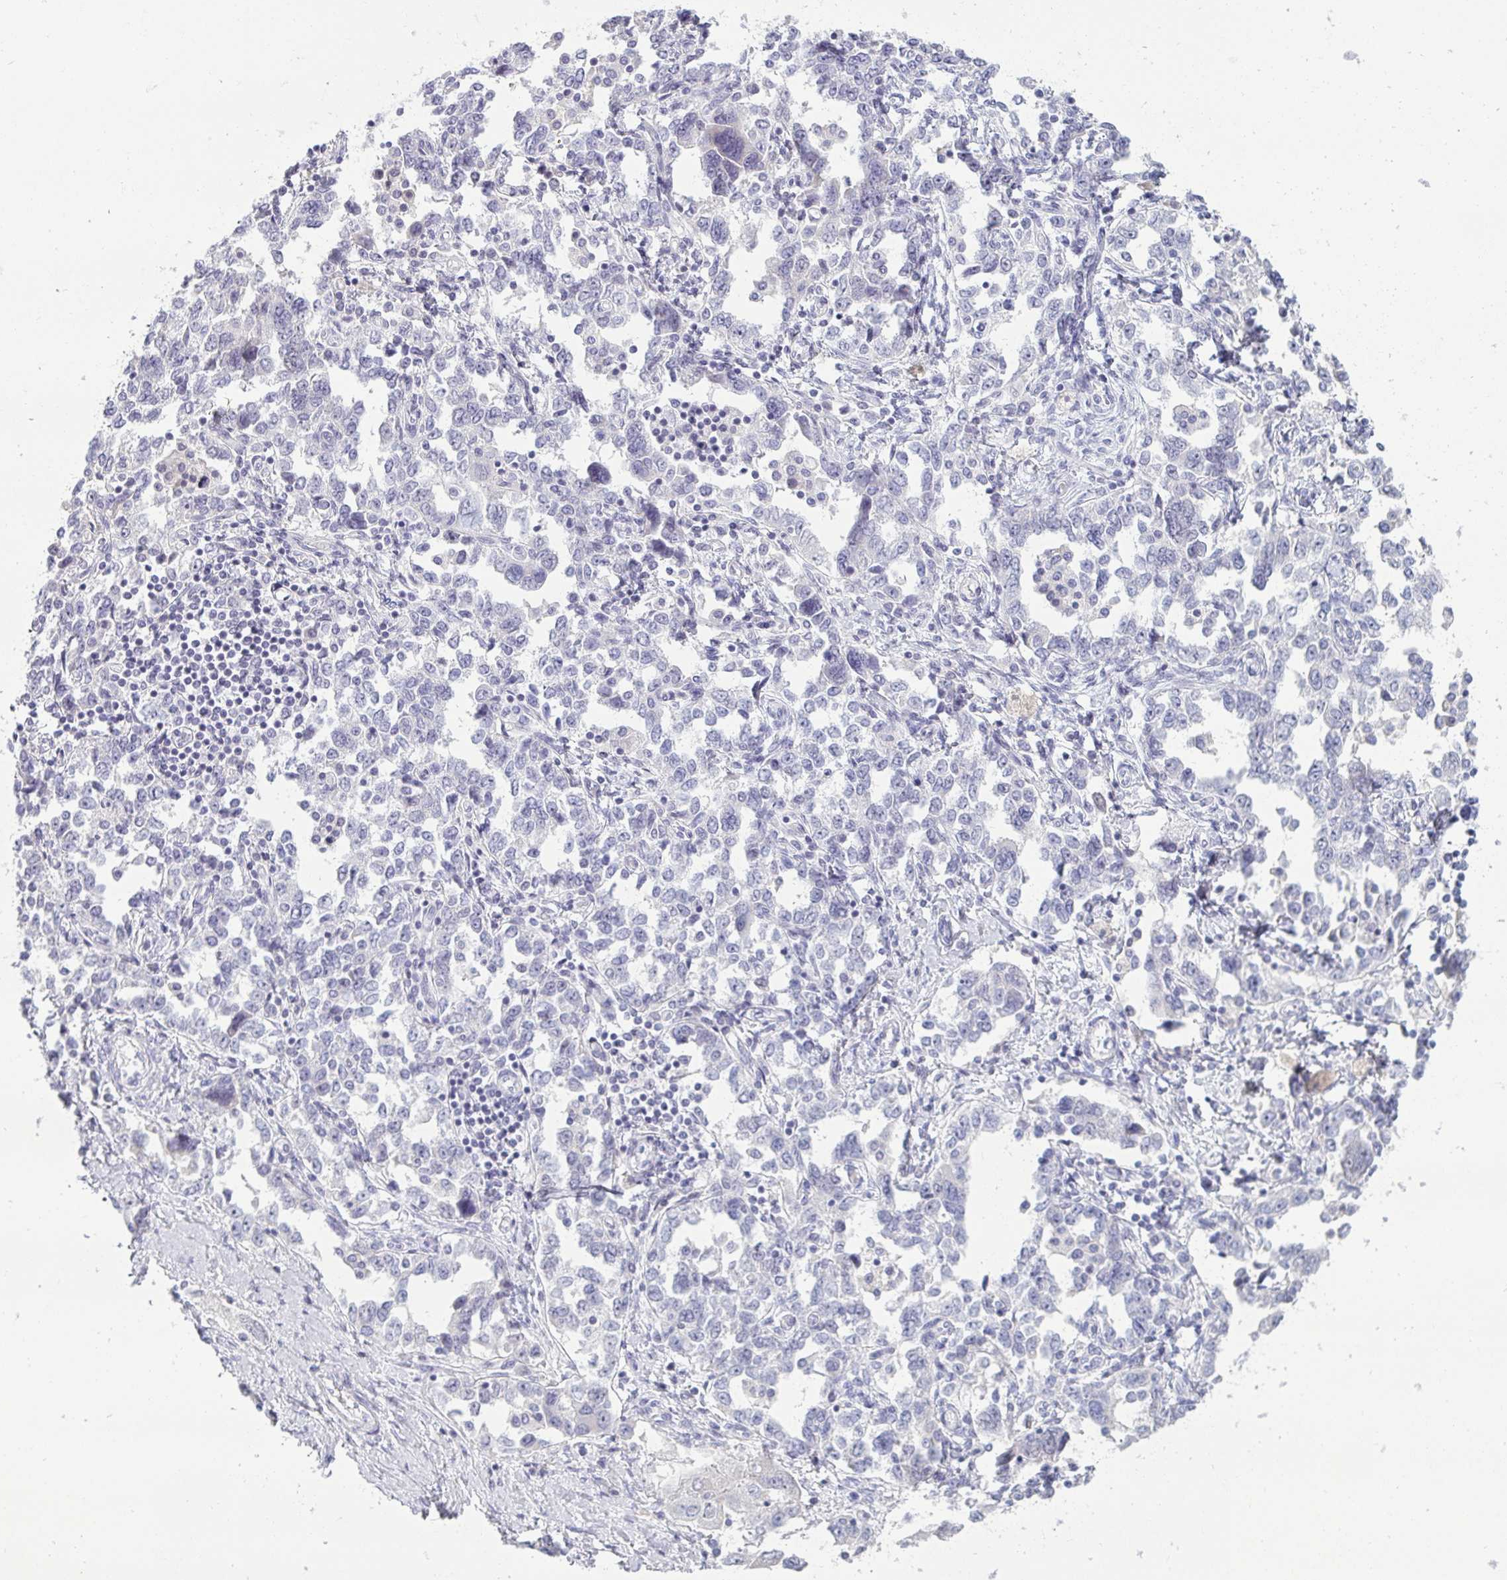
{"staining": {"intensity": "negative", "quantity": "none", "location": "none"}, "tissue": "ovarian cancer", "cell_type": "Tumor cells", "image_type": "cancer", "snomed": [{"axis": "morphology", "description": "Carcinoma, NOS"}, {"axis": "morphology", "description": "Cystadenocarcinoma, serous, NOS"}, {"axis": "topography", "description": "Ovary"}], "caption": "Tumor cells are negative for brown protein staining in ovarian carcinoma.", "gene": "RNASEH1", "patient": {"sex": "female", "age": 69}}